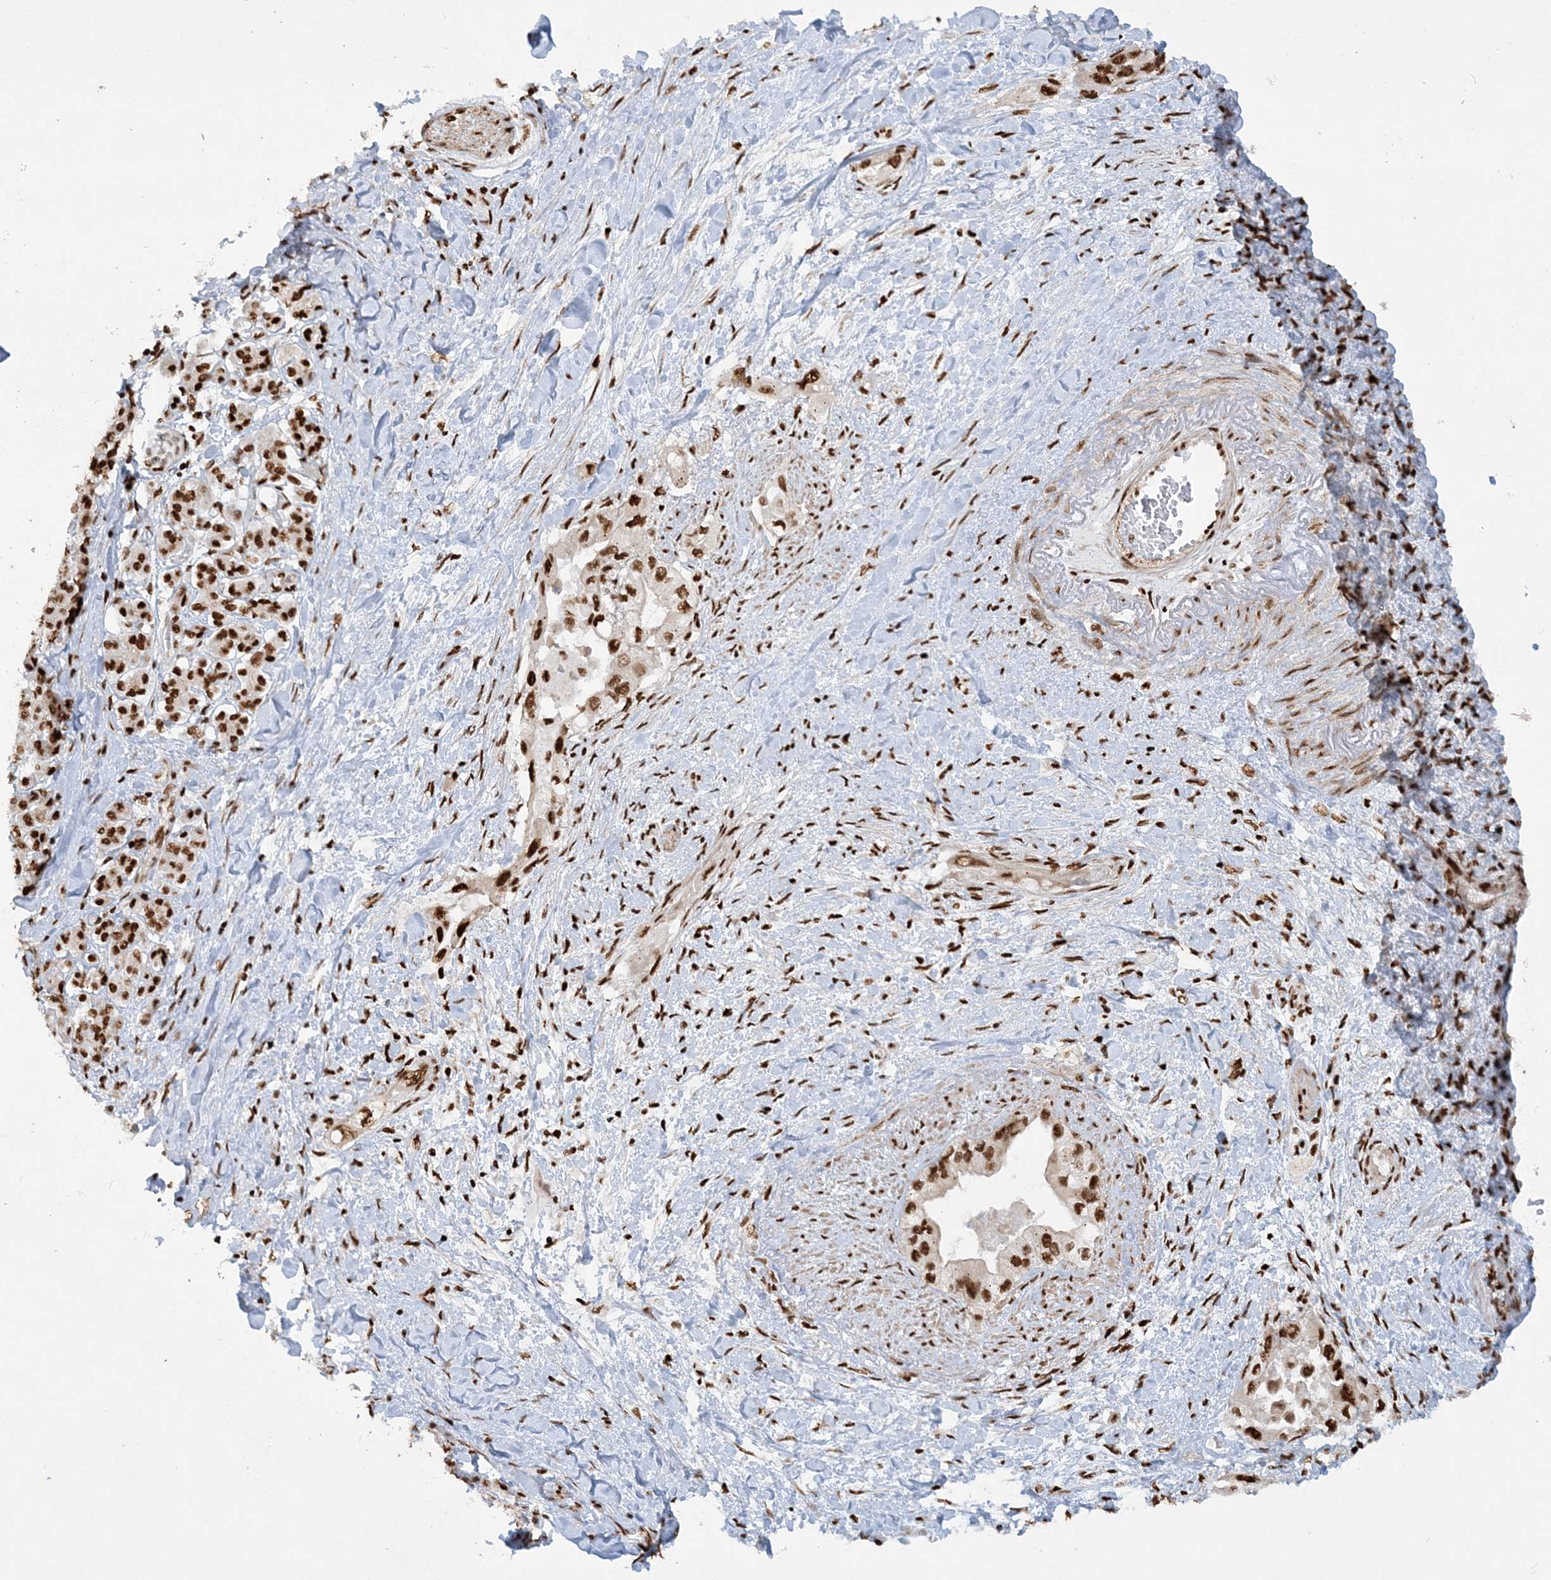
{"staining": {"intensity": "strong", "quantity": ">75%", "location": "nuclear"}, "tissue": "pancreatic cancer", "cell_type": "Tumor cells", "image_type": "cancer", "snomed": [{"axis": "morphology", "description": "Inflammation, NOS"}, {"axis": "morphology", "description": "Adenocarcinoma, NOS"}, {"axis": "topography", "description": "Pancreas"}], "caption": "Tumor cells display high levels of strong nuclear positivity in approximately >75% of cells in human adenocarcinoma (pancreatic). (DAB (3,3'-diaminobenzidine) IHC, brown staining for protein, blue staining for nuclei).", "gene": "DELE1", "patient": {"sex": "female", "age": 56}}